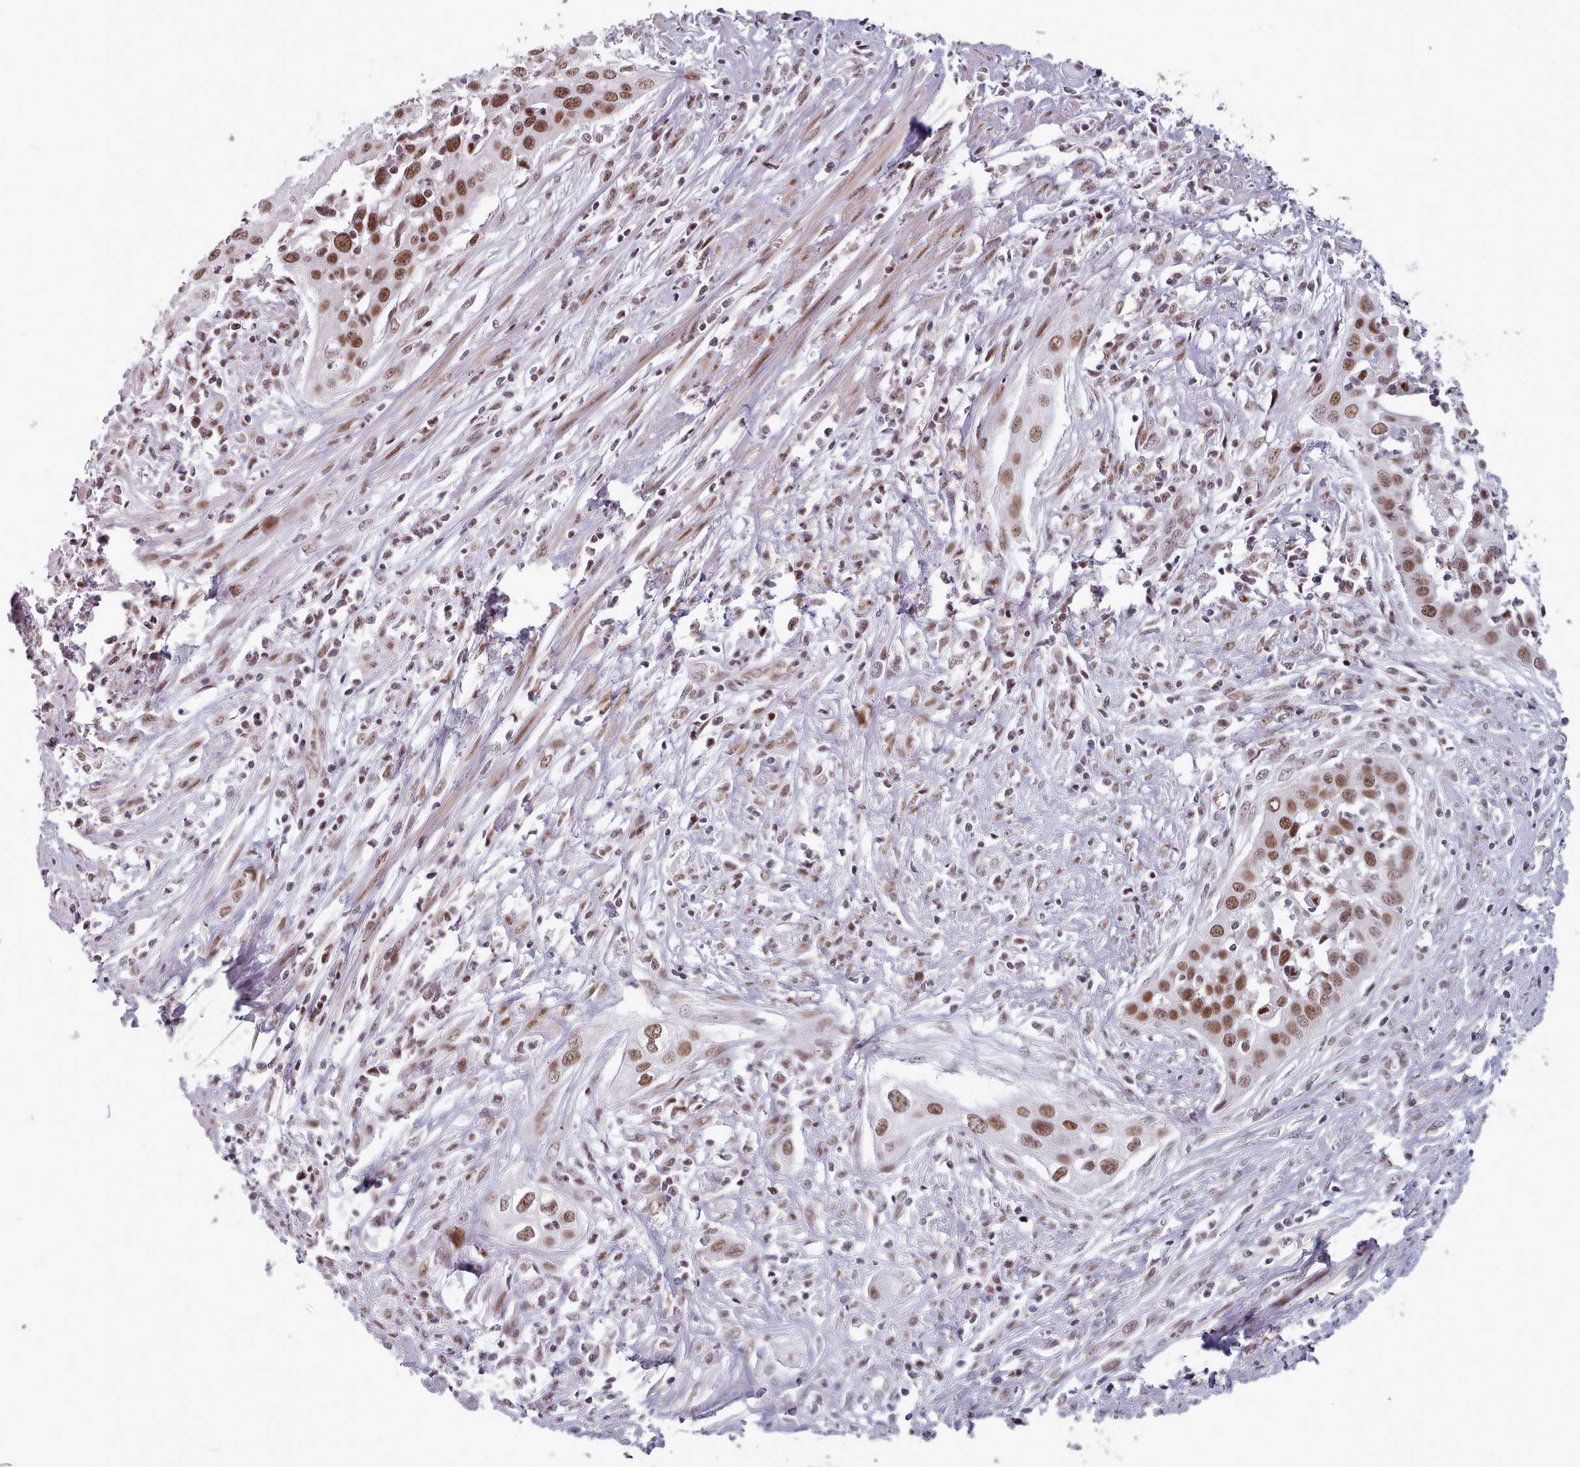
{"staining": {"intensity": "strong", "quantity": ">75%", "location": "nuclear"}, "tissue": "cervical cancer", "cell_type": "Tumor cells", "image_type": "cancer", "snomed": [{"axis": "morphology", "description": "Squamous cell carcinoma, NOS"}, {"axis": "topography", "description": "Cervix"}], "caption": "Protein staining shows strong nuclear expression in approximately >75% of tumor cells in cervical cancer (squamous cell carcinoma). The staining was performed using DAB (3,3'-diaminobenzidine), with brown indicating positive protein expression. Nuclei are stained blue with hematoxylin.", "gene": "SRSF9", "patient": {"sex": "female", "age": 34}}